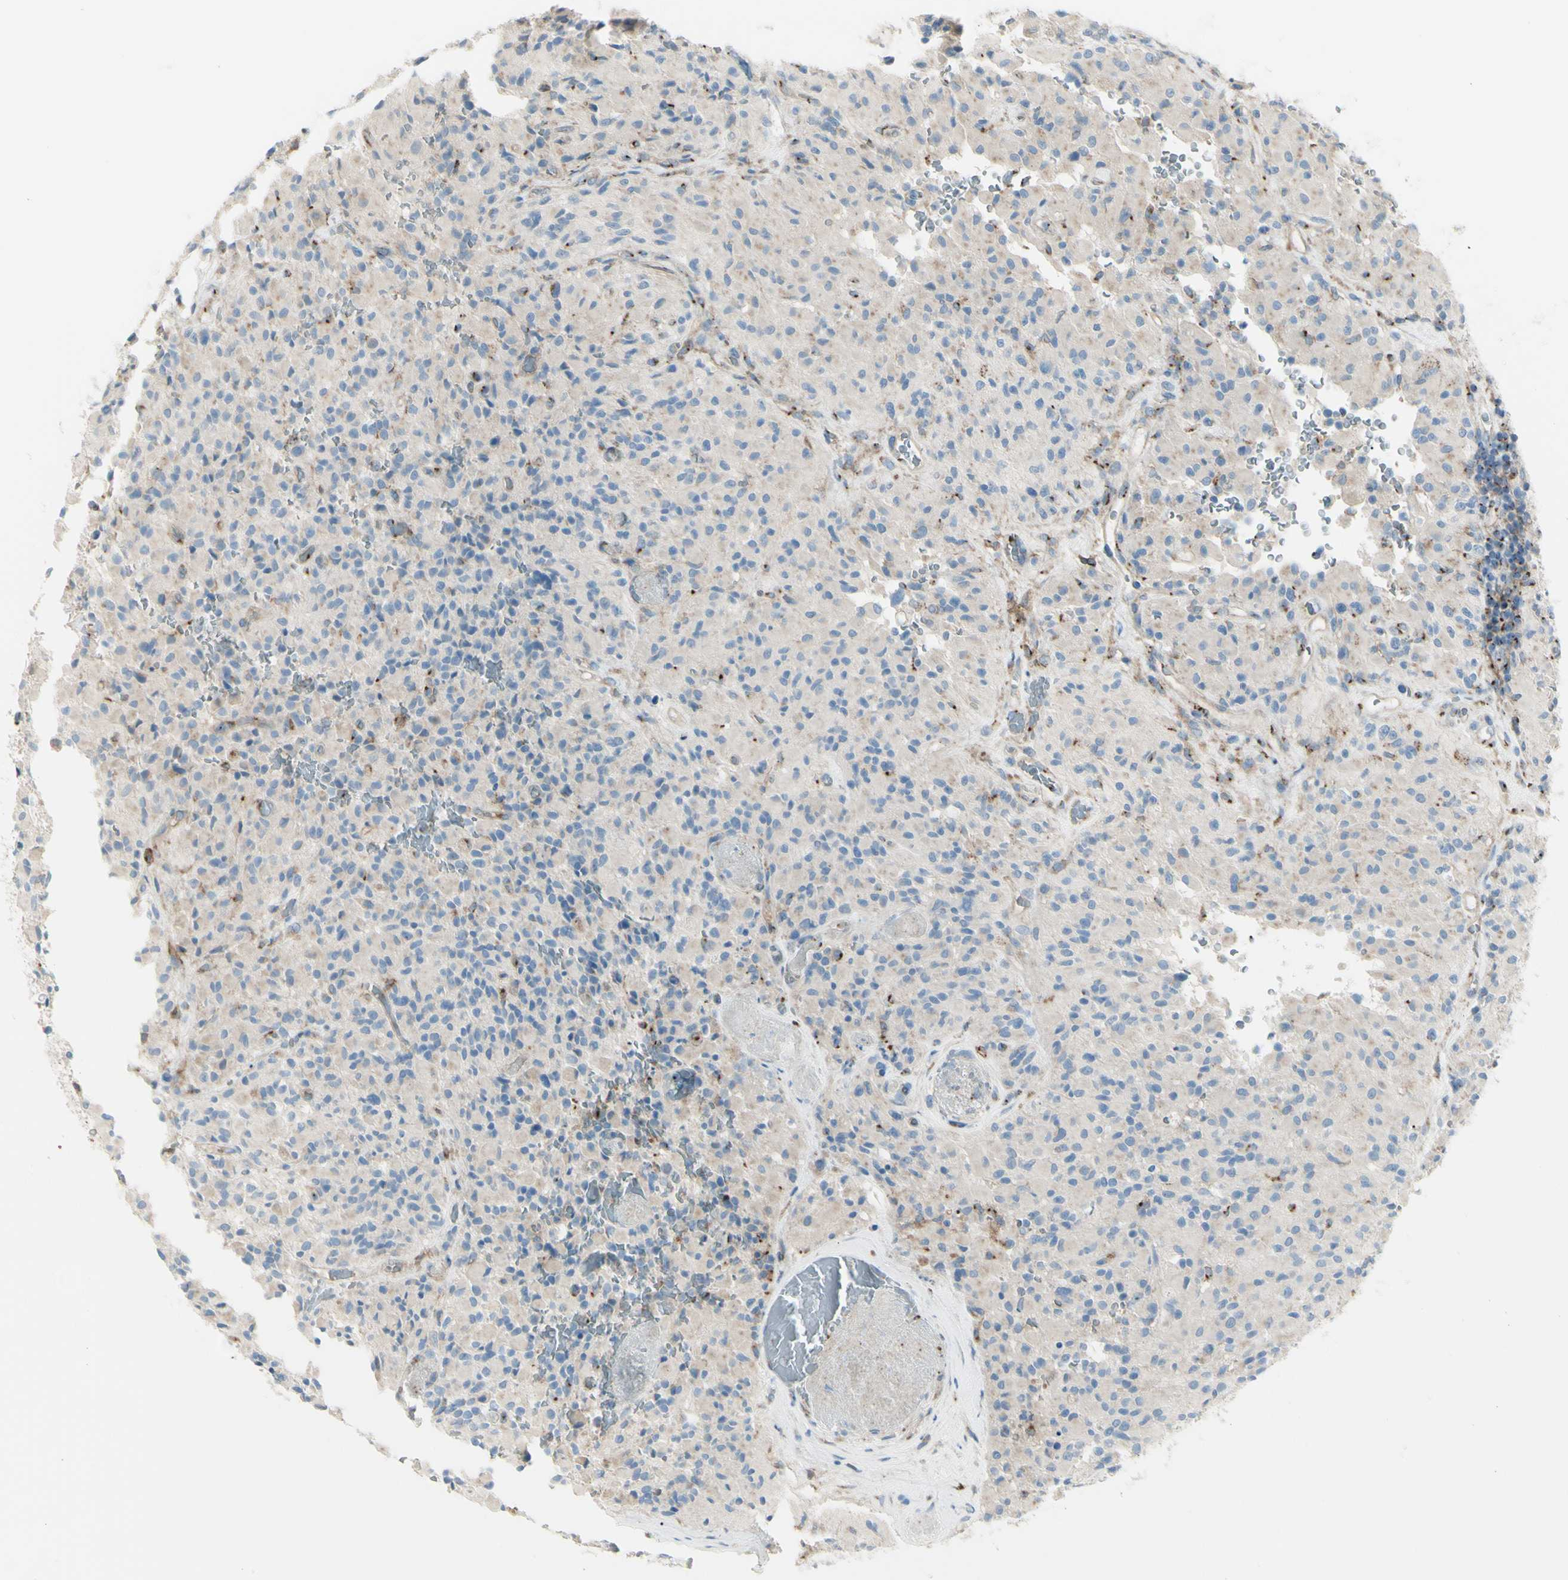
{"staining": {"intensity": "negative", "quantity": "none", "location": "none"}, "tissue": "glioma", "cell_type": "Tumor cells", "image_type": "cancer", "snomed": [{"axis": "morphology", "description": "Glioma, malignant, High grade"}, {"axis": "topography", "description": "Brain"}], "caption": "Immunohistochemical staining of human malignant glioma (high-grade) demonstrates no significant positivity in tumor cells.", "gene": "B4GALT1", "patient": {"sex": "male", "age": 71}}